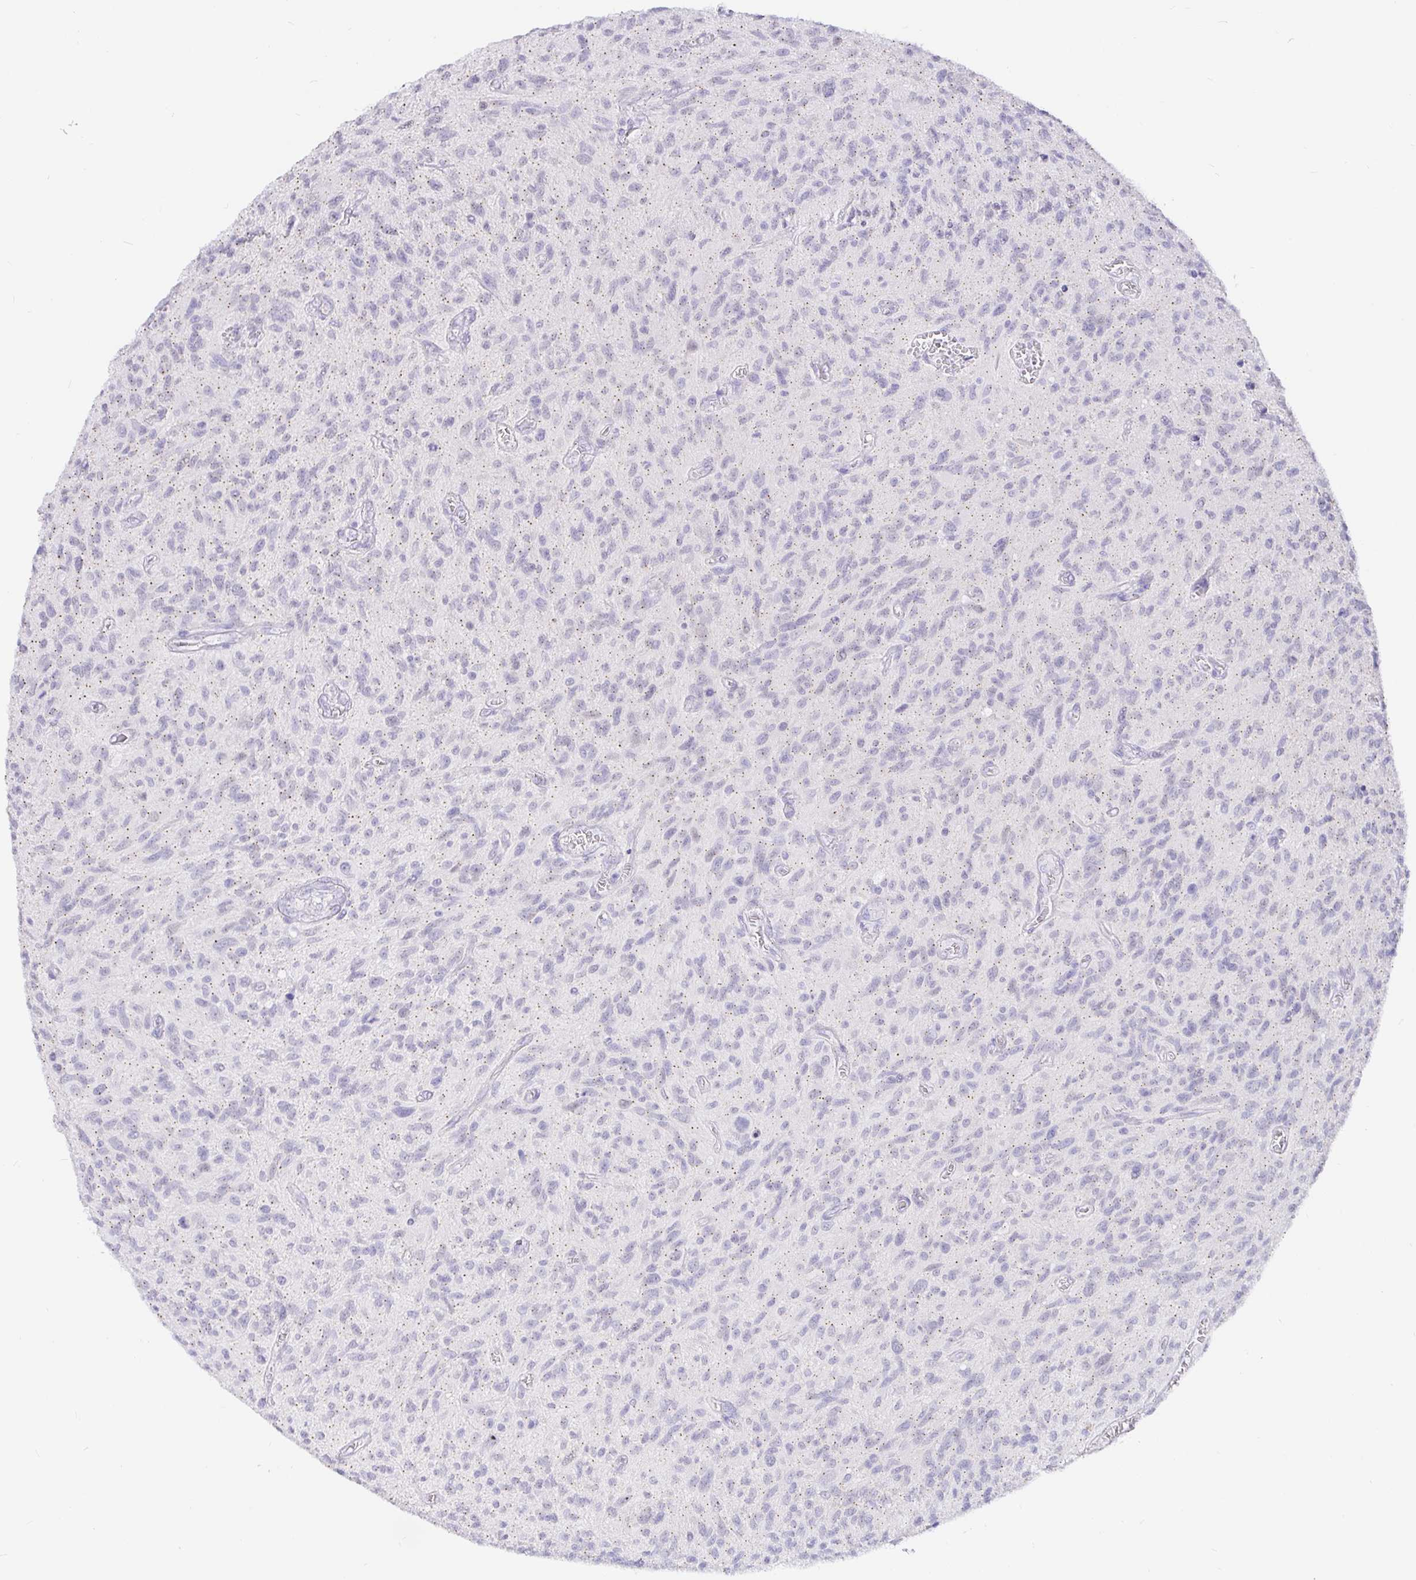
{"staining": {"intensity": "negative", "quantity": "none", "location": "none"}, "tissue": "glioma", "cell_type": "Tumor cells", "image_type": "cancer", "snomed": [{"axis": "morphology", "description": "Glioma, malignant, High grade"}, {"axis": "topography", "description": "Brain"}], "caption": "An immunohistochemistry histopathology image of high-grade glioma (malignant) is shown. There is no staining in tumor cells of high-grade glioma (malignant).", "gene": "EZHIP", "patient": {"sex": "male", "age": 75}}